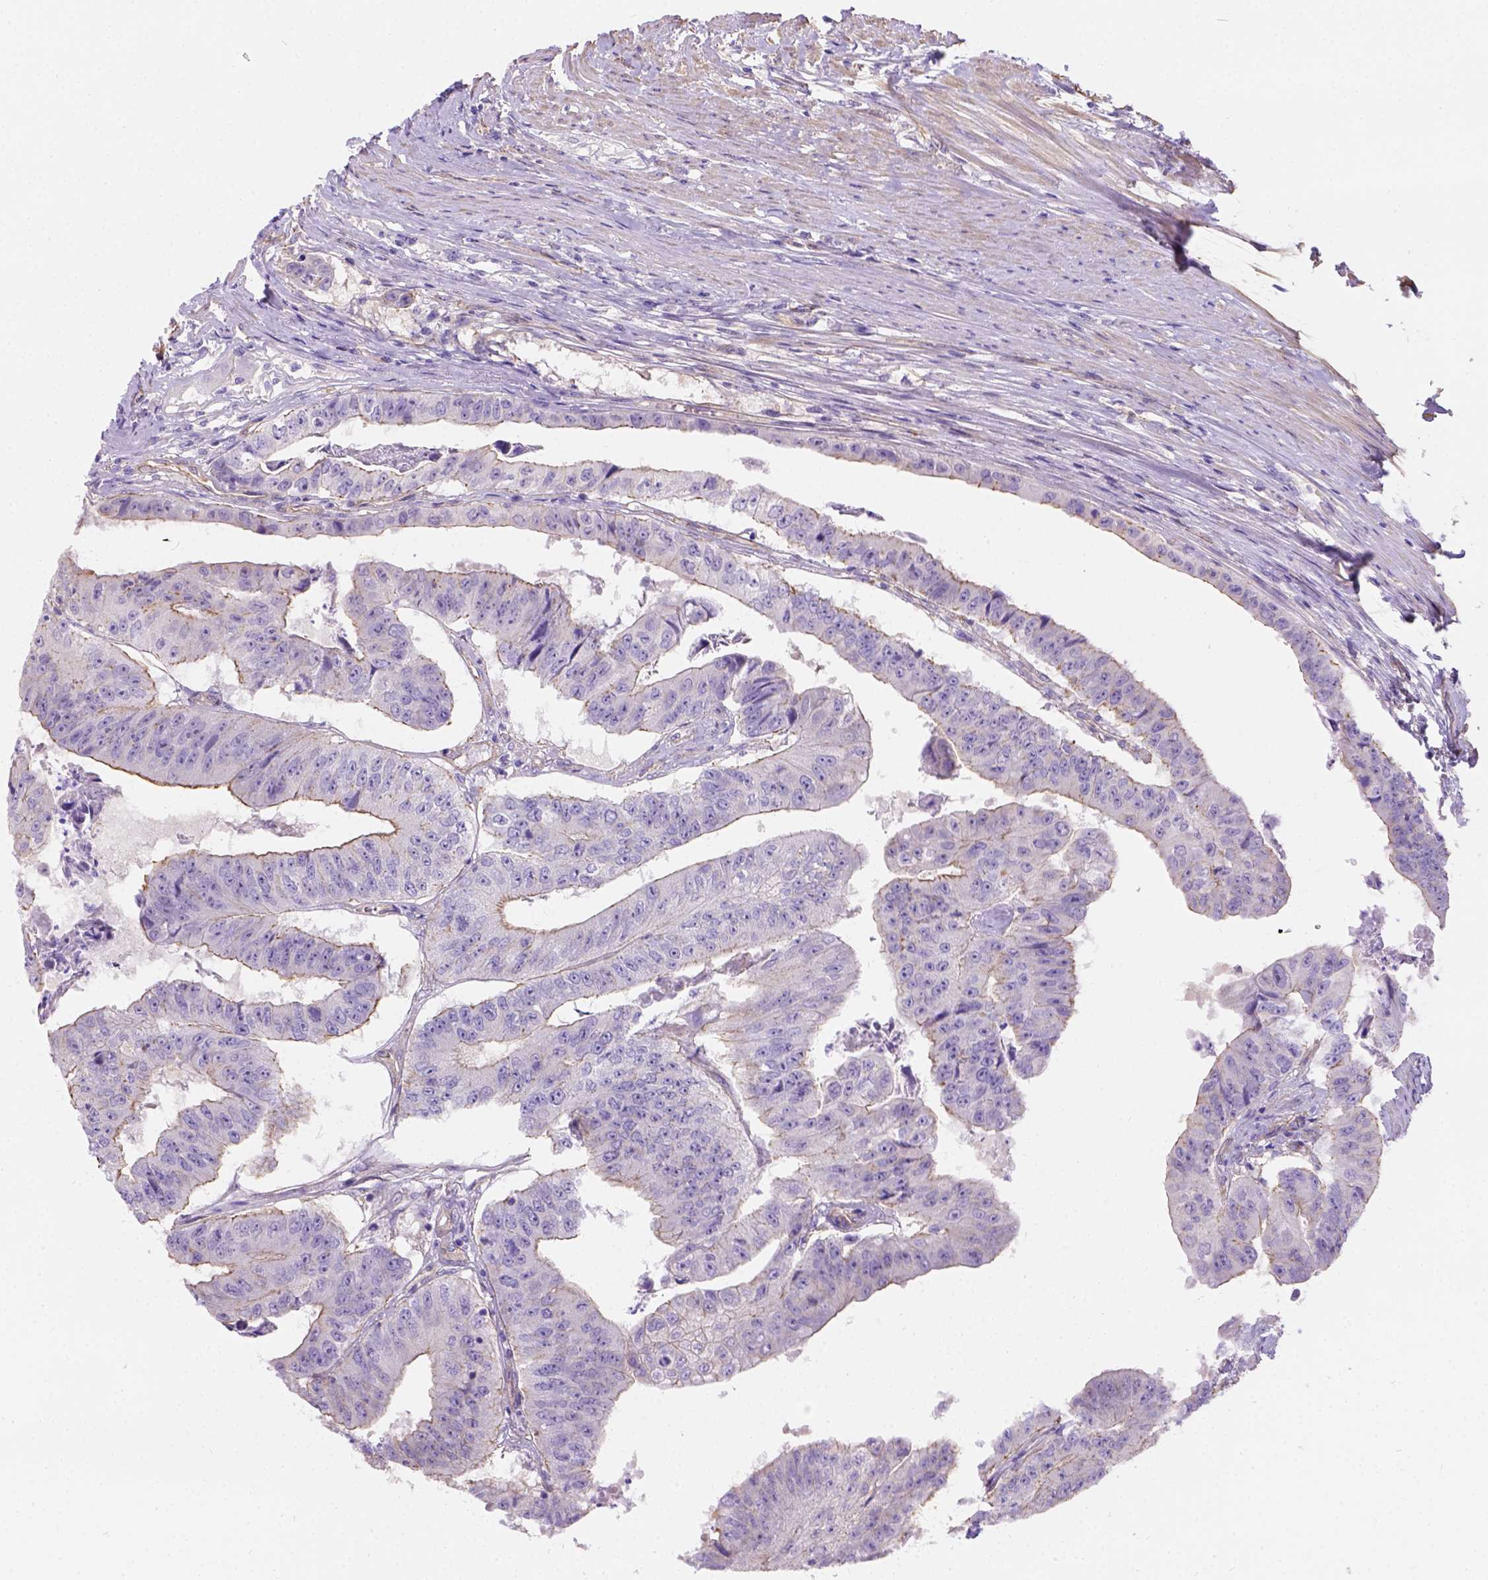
{"staining": {"intensity": "moderate", "quantity": "<25%", "location": "cytoplasmic/membranous"}, "tissue": "colorectal cancer", "cell_type": "Tumor cells", "image_type": "cancer", "snomed": [{"axis": "morphology", "description": "Adenocarcinoma, NOS"}, {"axis": "topography", "description": "Colon"}], "caption": "Immunohistochemistry micrograph of neoplastic tissue: human colorectal cancer stained using immunohistochemistry shows low levels of moderate protein expression localized specifically in the cytoplasmic/membranous of tumor cells, appearing as a cytoplasmic/membranous brown color.", "gene": "PHF7", "patient": {"sex": "female", "age": 67}}